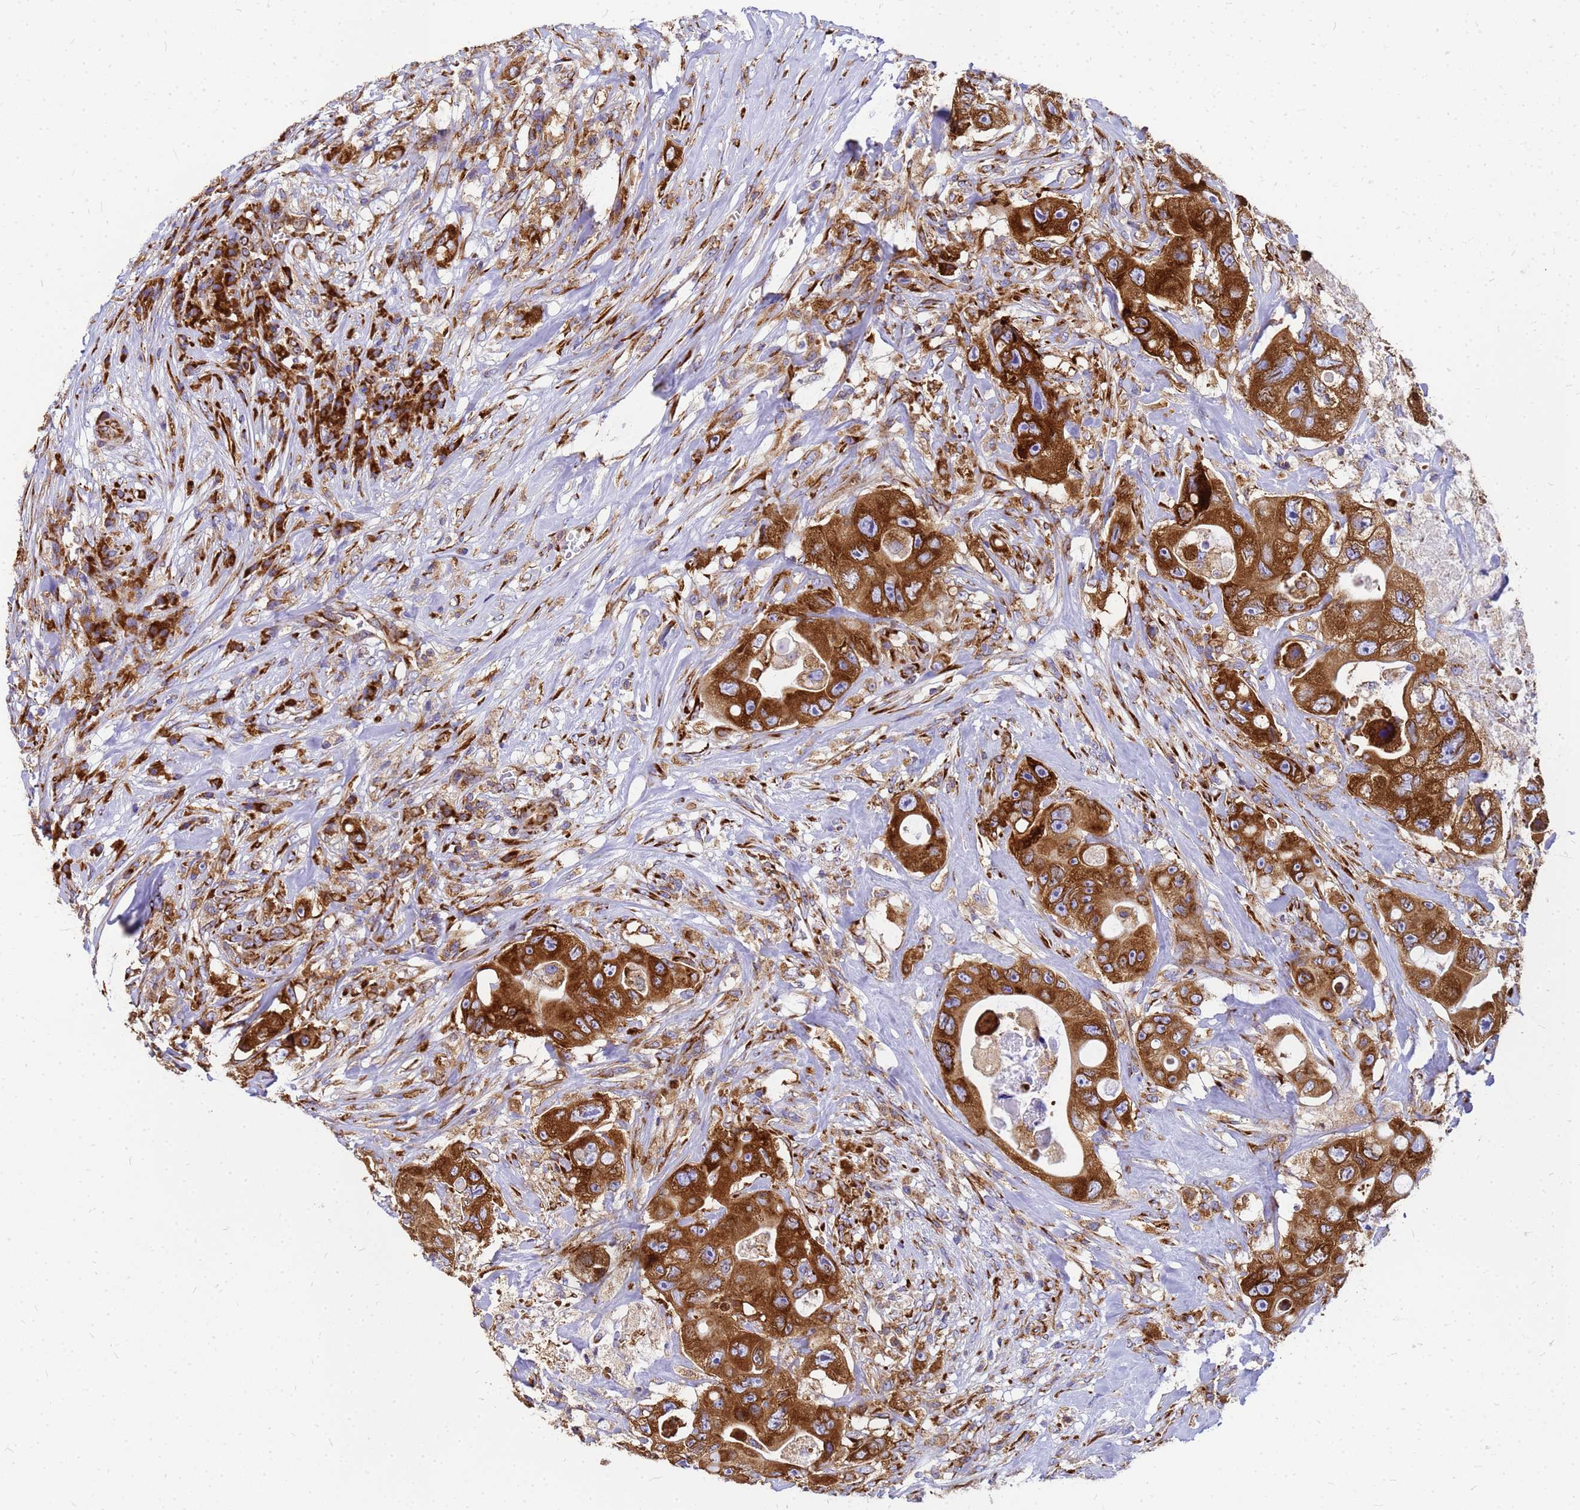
{"staining": {"intensity": "strong", "quantity": ">75%", "location": "cytoplasmic/membranous"}, "tissue": "colorectal cancer", "cell_type": "Tumor cells", "image_type": "cancer", "snomed": [{"axis": "morphology", "description": "Adenocarcinoma, NOS"}, {"axis": "topography", "description": "Colon"}], "caption": "Immunohistochemical staining of colorectal cancer (adenocarcinoma) demonstrates high levels of strong cytoplasmic/membranous protein staining in about >75% of tumor cells.", "gene": "EEF1D", "patient": {"sex": "female", "age": 46}}